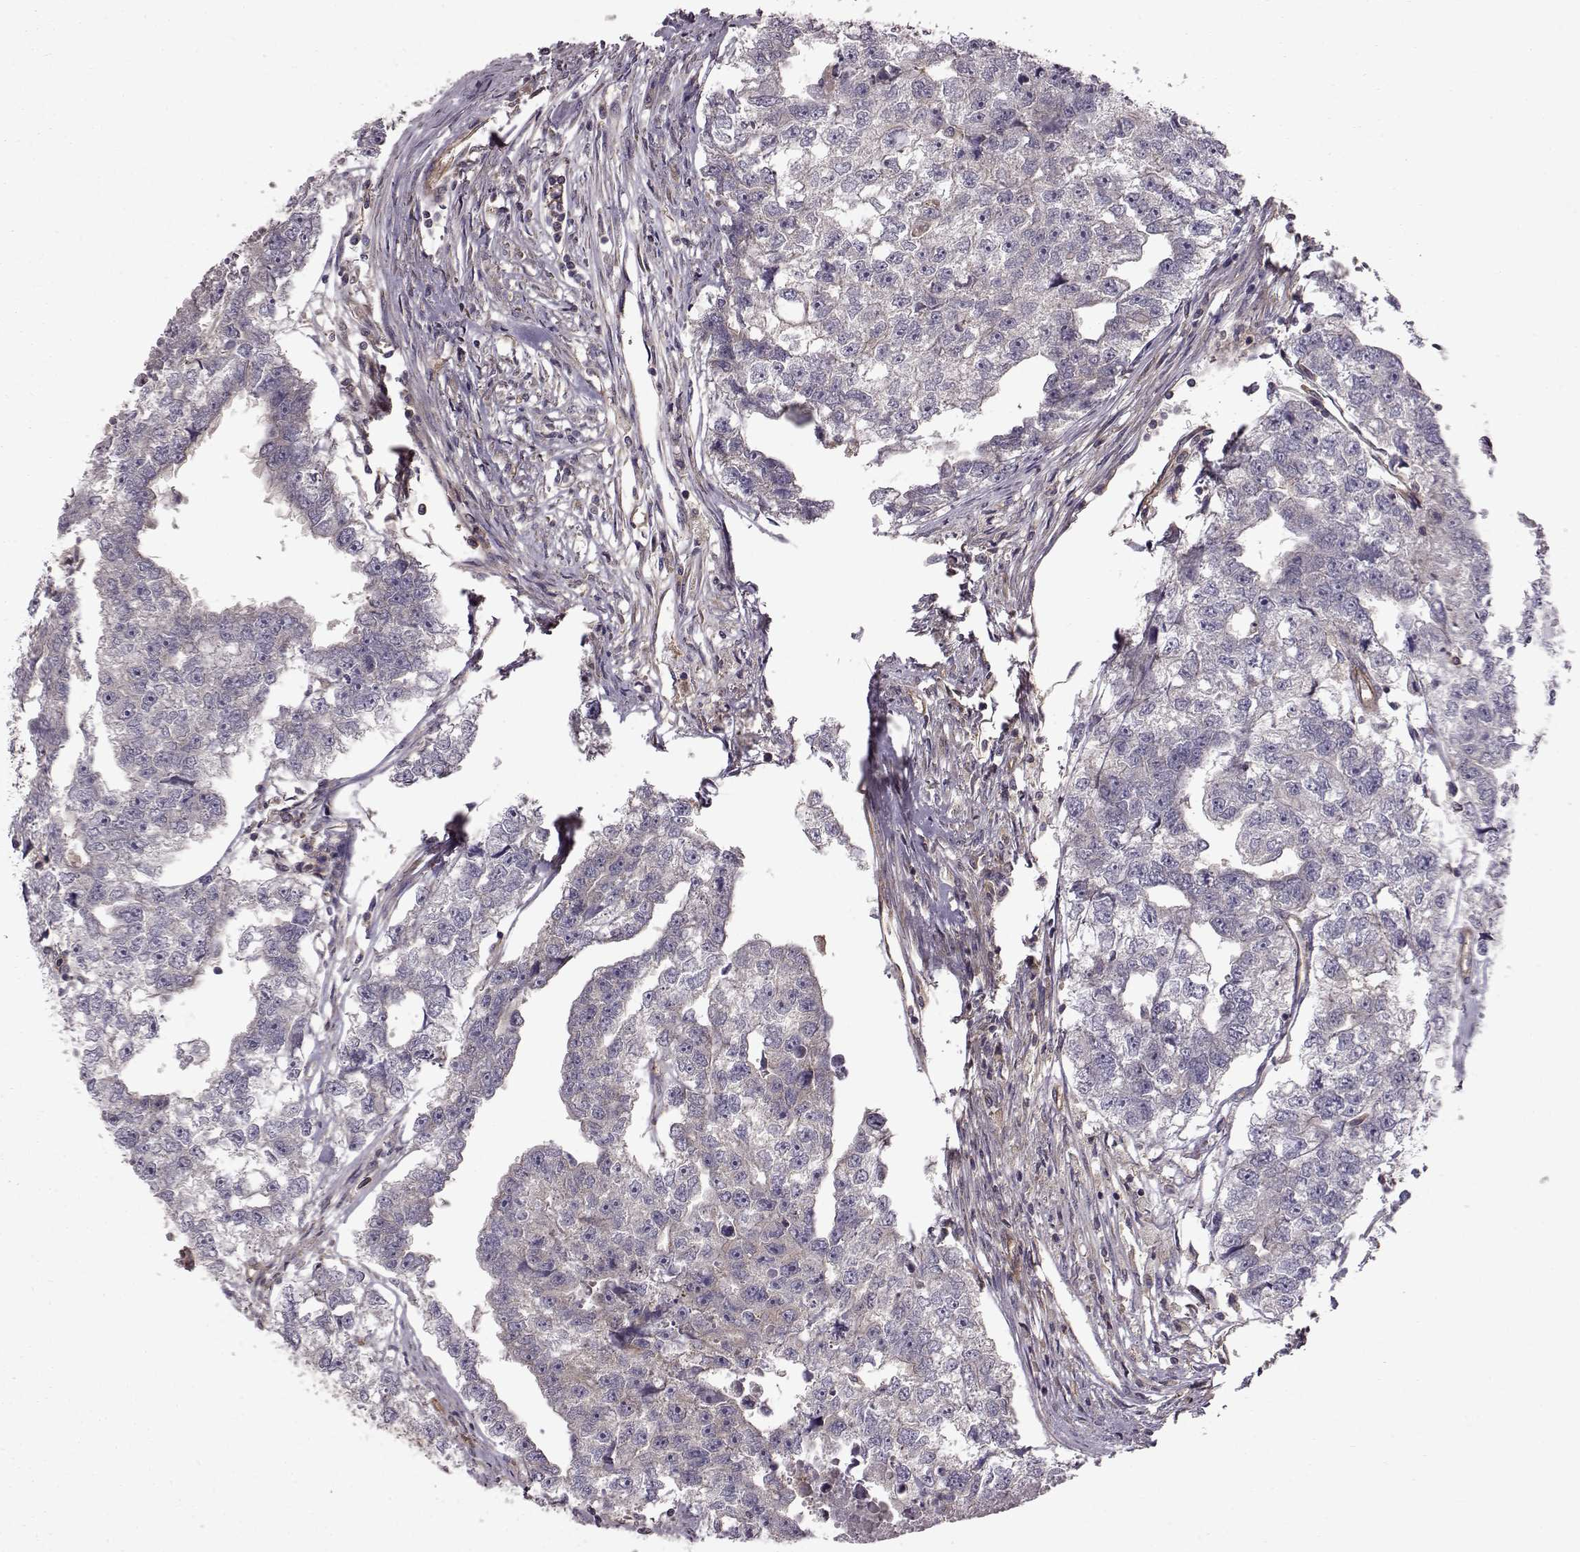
{"staining": {"intensity": "weak", "quantity": "<25%", "location": "cytoplasmic/membranous"}, "tissue": "testis cancer", "cell_type": "Tumor cells", "image_type": "cancer", "snomed": [{"axis": "morphology", "description": "Carcinoma, Embryonal, NOS"}, {"axis": "morphology", "description": "Teratoma, malignant, NOS"}, {"axis": "topography", "description": "Testis"}], "caption": "Immunohistochemistry image of testis cancer (malignant teratoma) stained for a protein (brown), which displays no positivity in tumor cells.", "gene": "RABGAP1", "patient": {"sex": "male", "age": 44}}